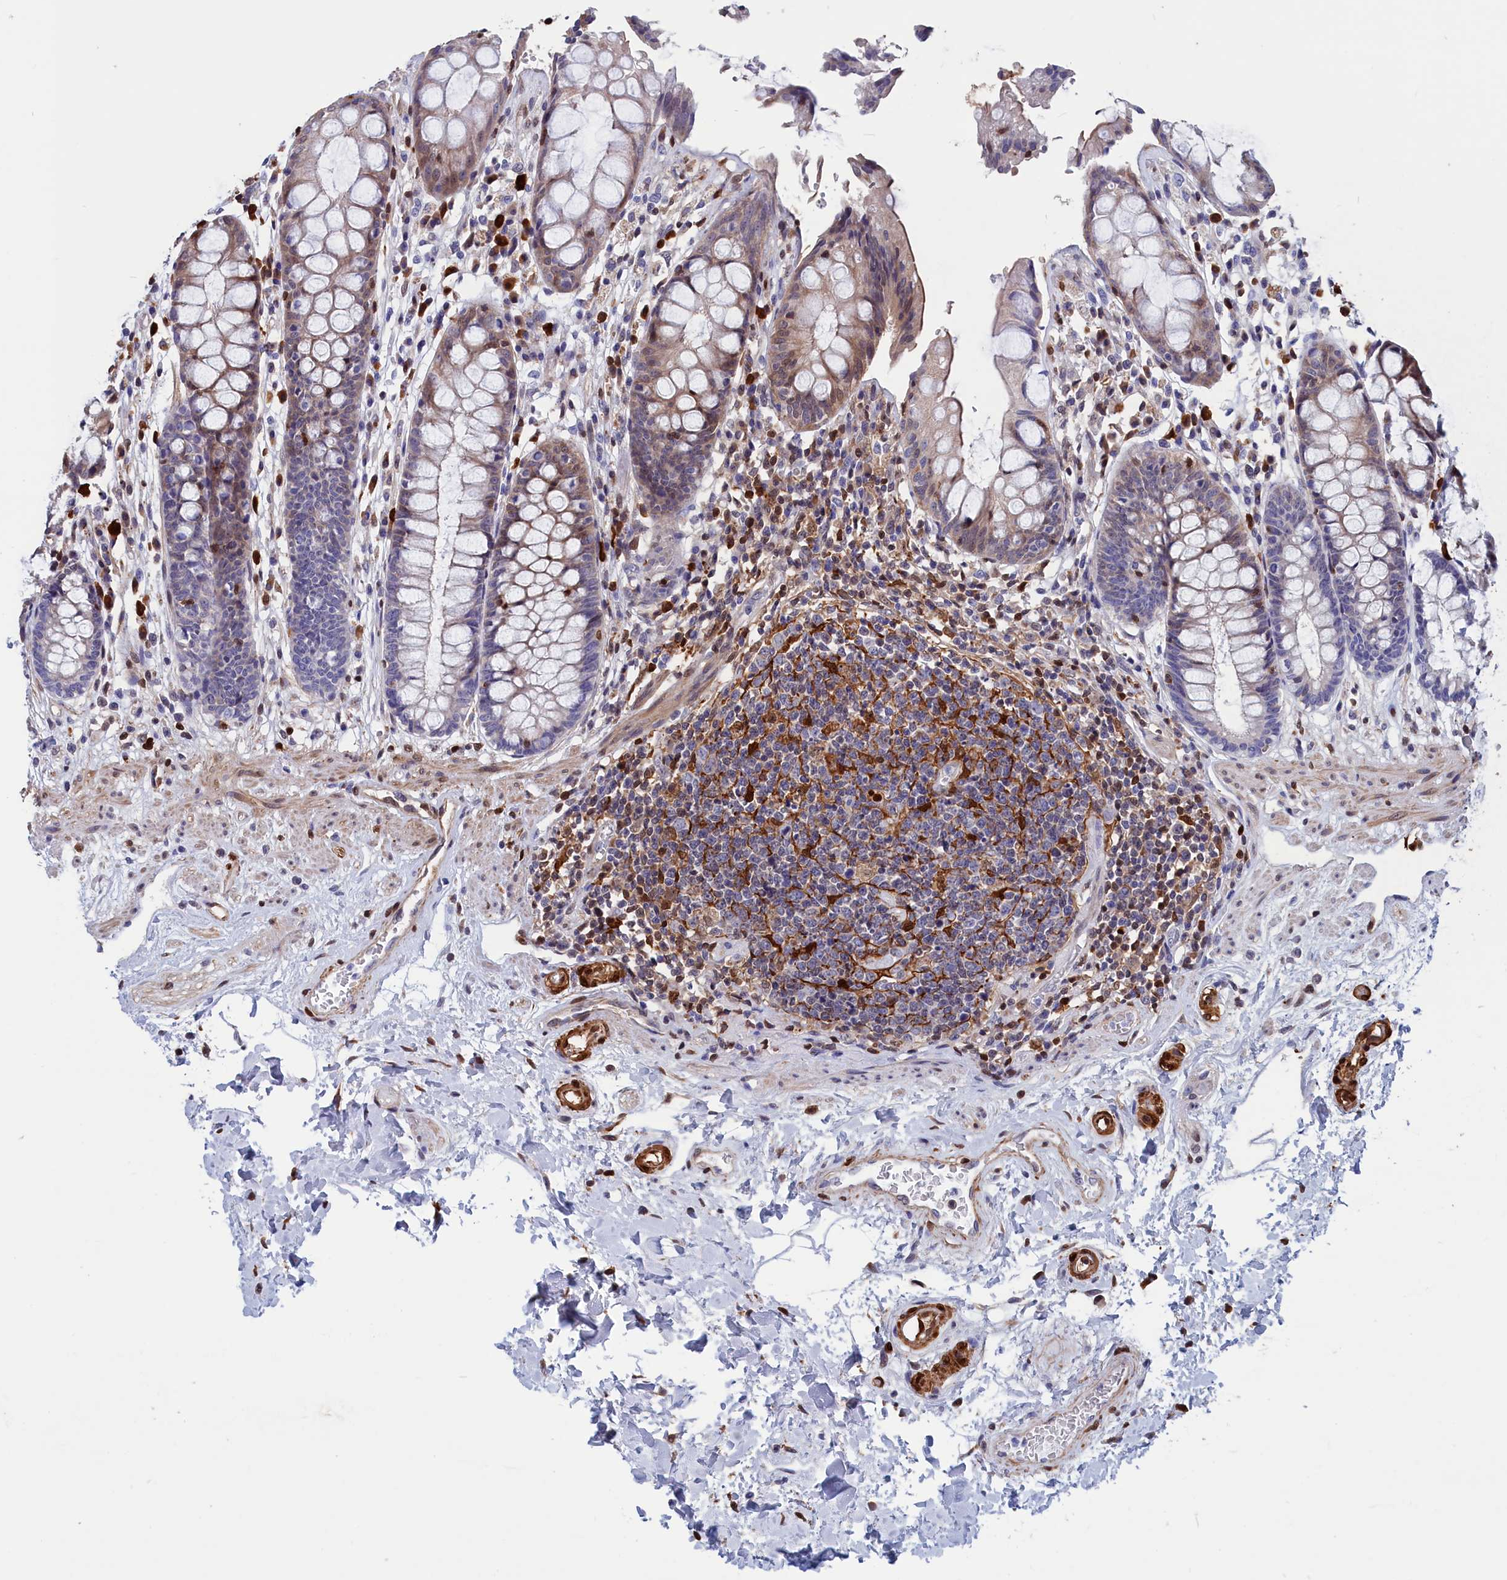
{"staining": {"intensity": "moderate", "quantity": "25%-75%", "location": "cytoplasmic/membranous,nuclear"}, "tissue": "rectum", "cell_type": "Glandular cells", "image_type": "normal", "snomed": [{"axis": "morphology", "description": "Normal tissue, NOS"}, {"axis": "topography", "description": "Rectum"}], "caption": "Protein expression analysis of benign rectum displays moderate cytoplasmic/membranous,nuclear staining in about 25%-75% of glandular cells. (IHC, brightfield microscopy, high magnification).", "gene": "CRIP1", "patient": {"sex": "male", "age": 64}}